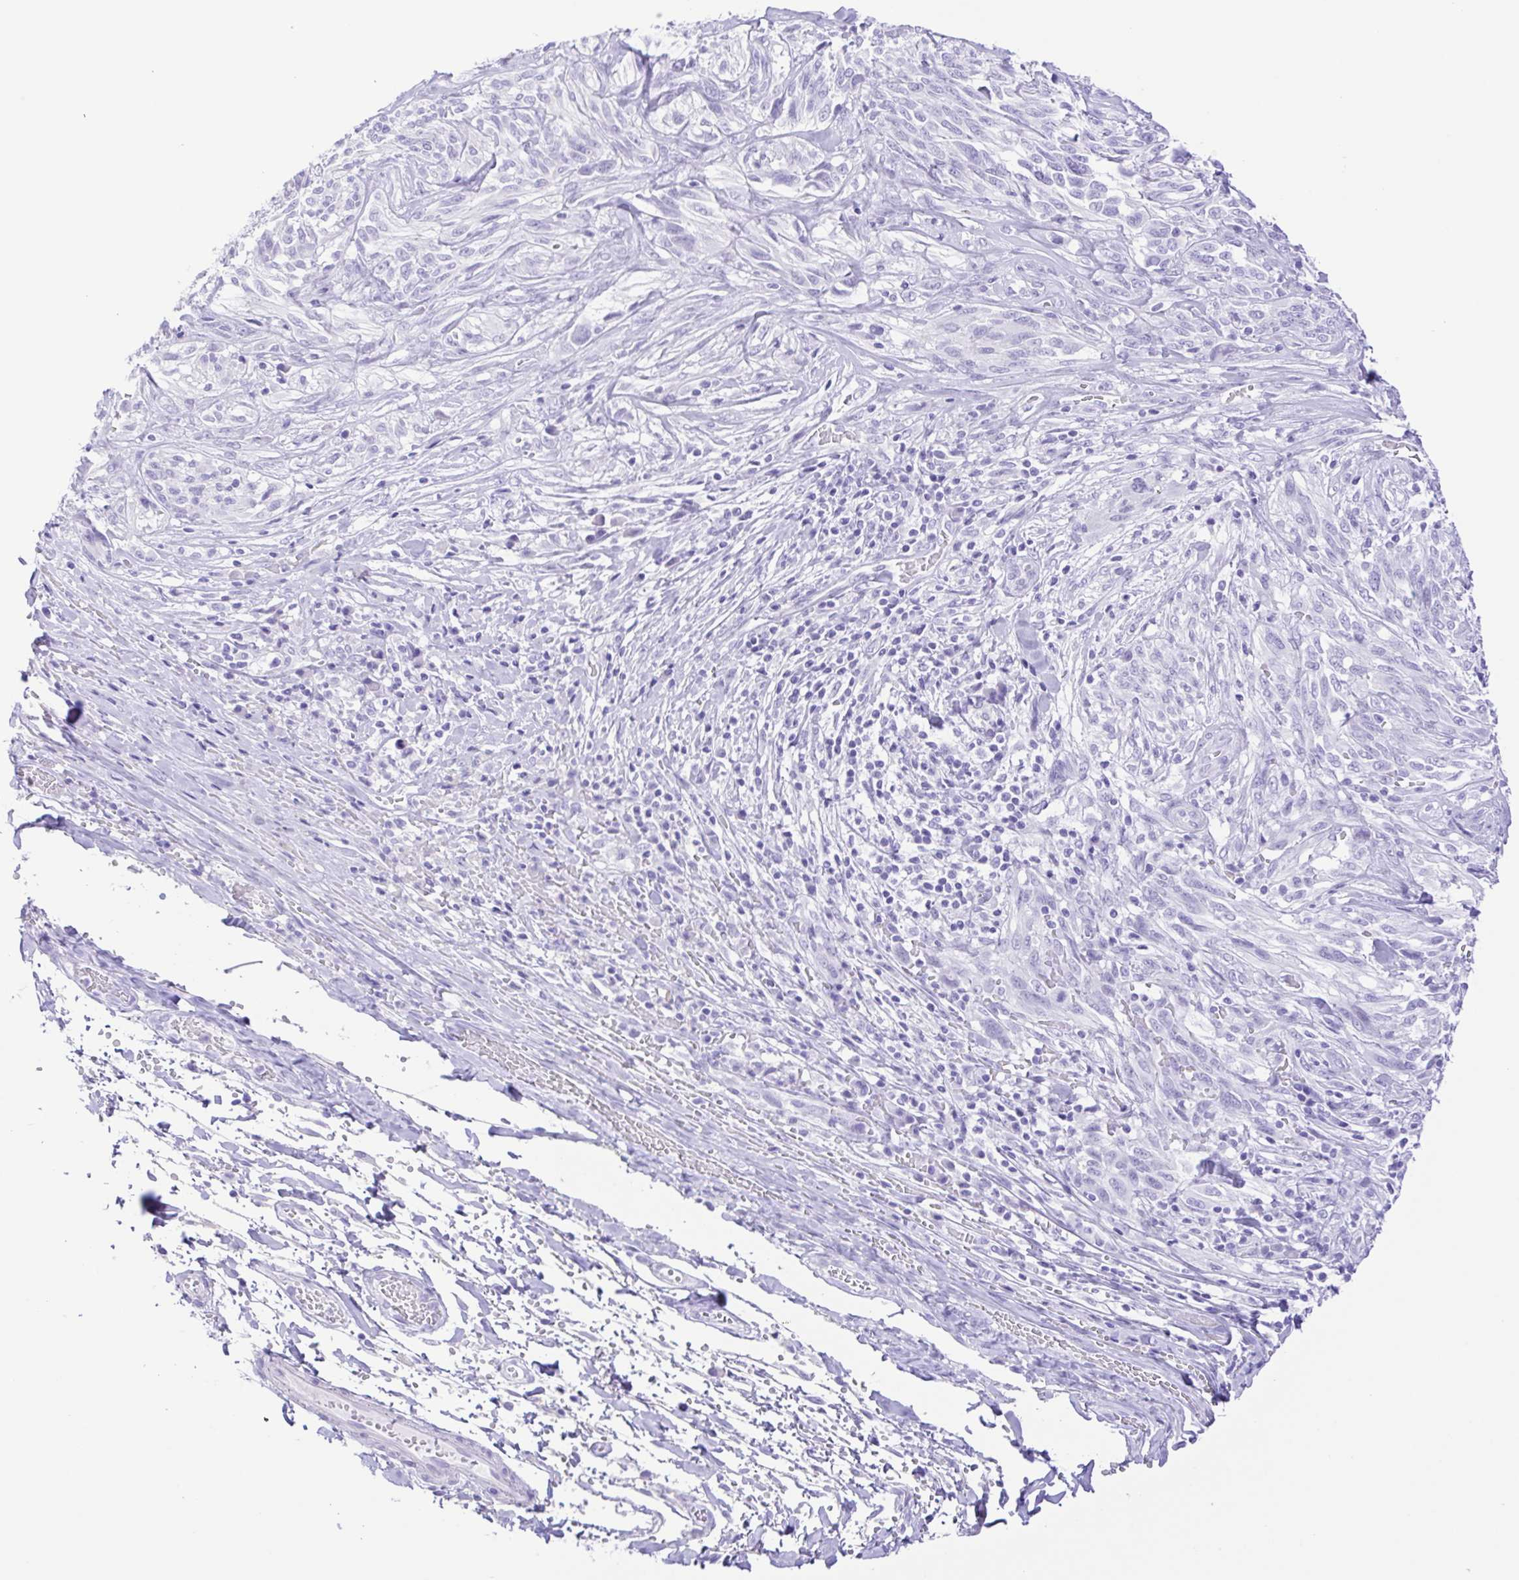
{"staining": {"intensity": "negative", "quantity": "none", "location": "none"}, "tissue": "melanoma", "cell_type": "Tumor cells", "image_type": "cancer", "snomed": [{"axis": "morphology", "description": "Malignant melanoma, NOS"}, {"axis": "topography", "description": "Skin"}], "caption": "Tumor cells show no significant protein positivity in melanoma.", "gene": "CASP14", "patient": {"sex": "female", "age": 91}}